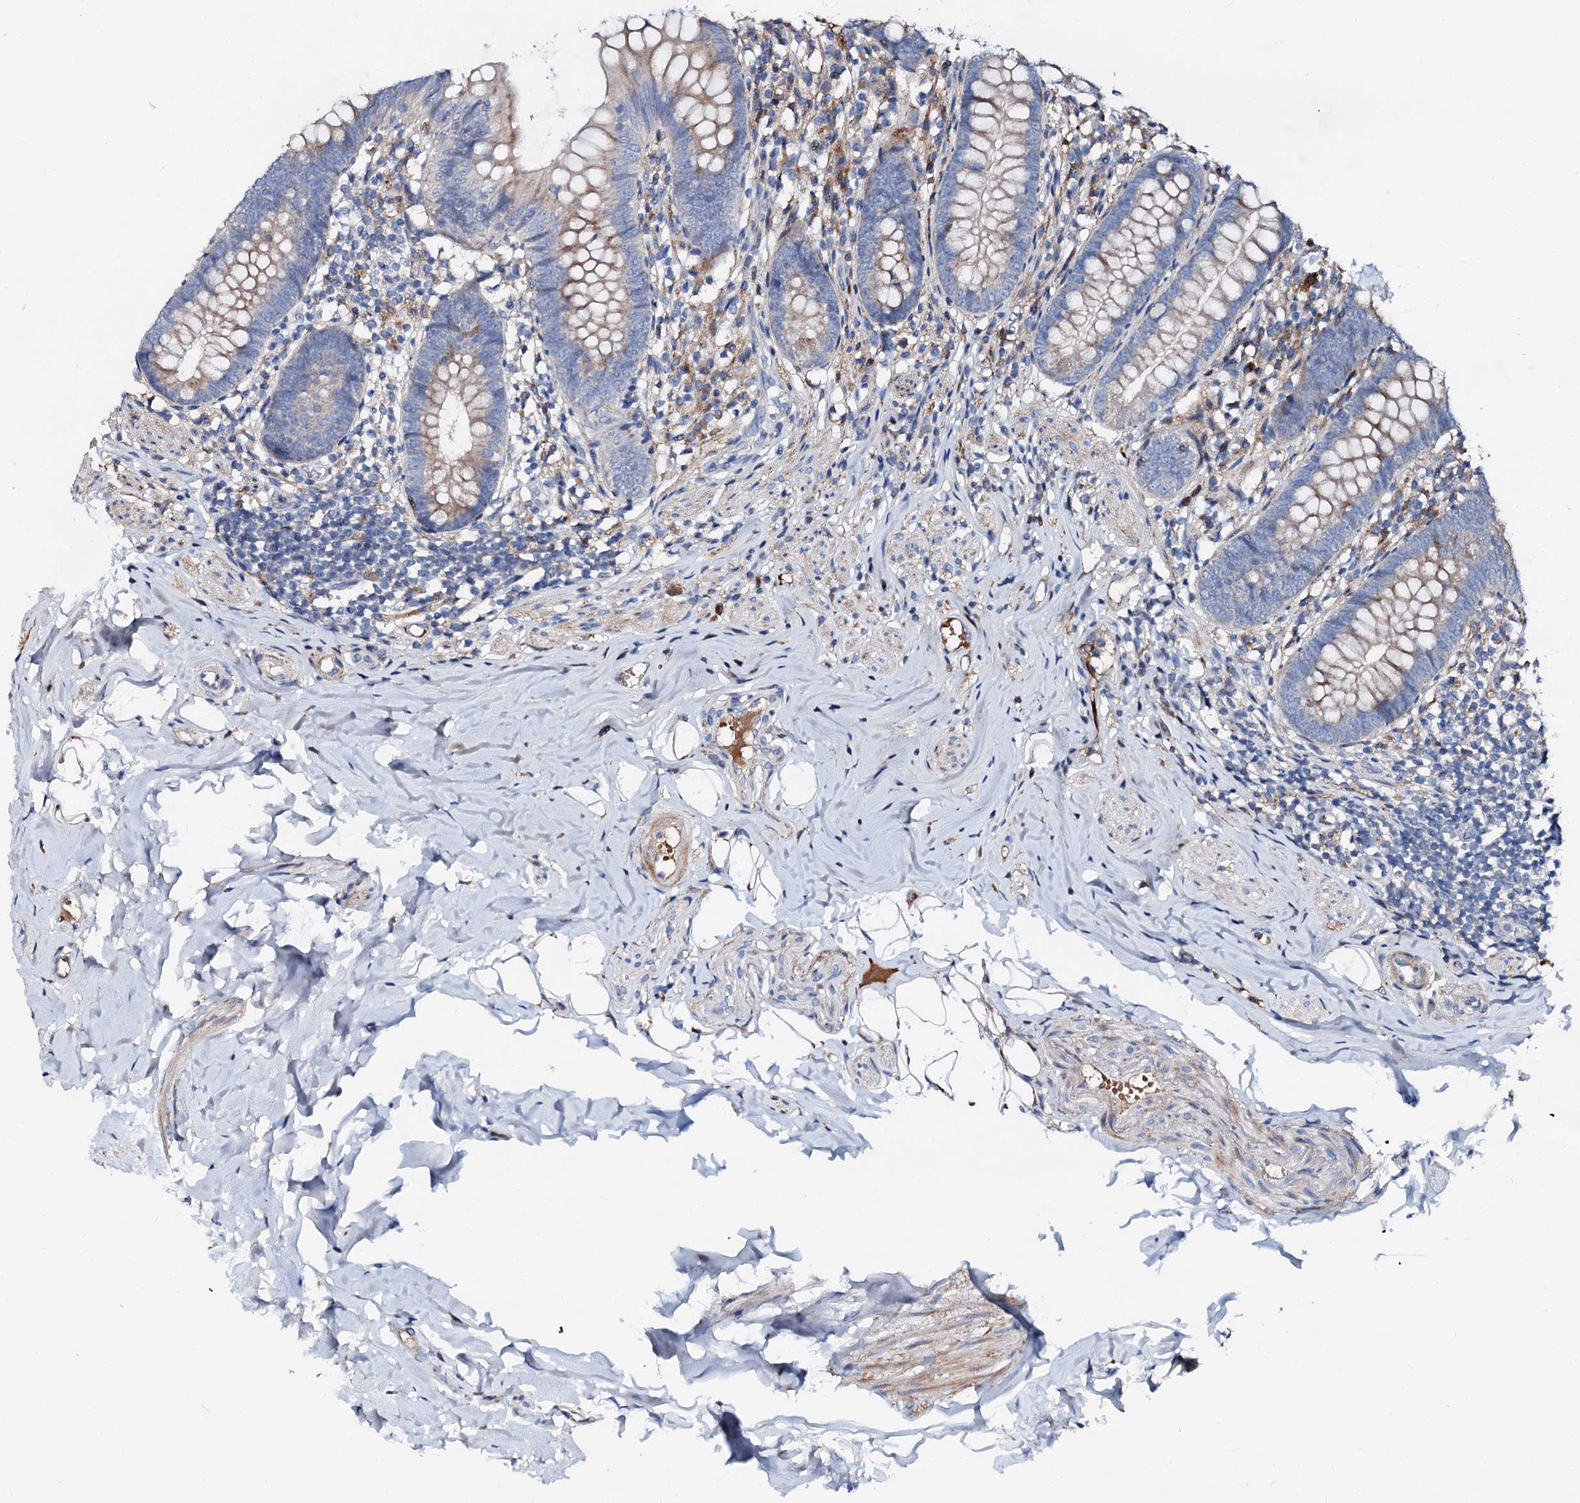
{"staining": {"intensity": "moderate", "quantity": "<25%", "location": "cytoplasmic/membranous"}, "tissue": "appendix", "cell_type": "Glandular cells", "image_type": "normal", "snomed": [{"axis": "morphology", "description": "Normal tissue, NOS"}, {"axis": "topography", "description": "Appendix"}], "caption": "Immunohistochemistry (DAB (3,3'-diaminobenzidine)) staining of normal appendix displays moderate cytoplasmic/membranous protein positivity in about <25% of glandular cells.", "gene": "SLC10A7", "patient": {"sex": "female", "age": 62}}